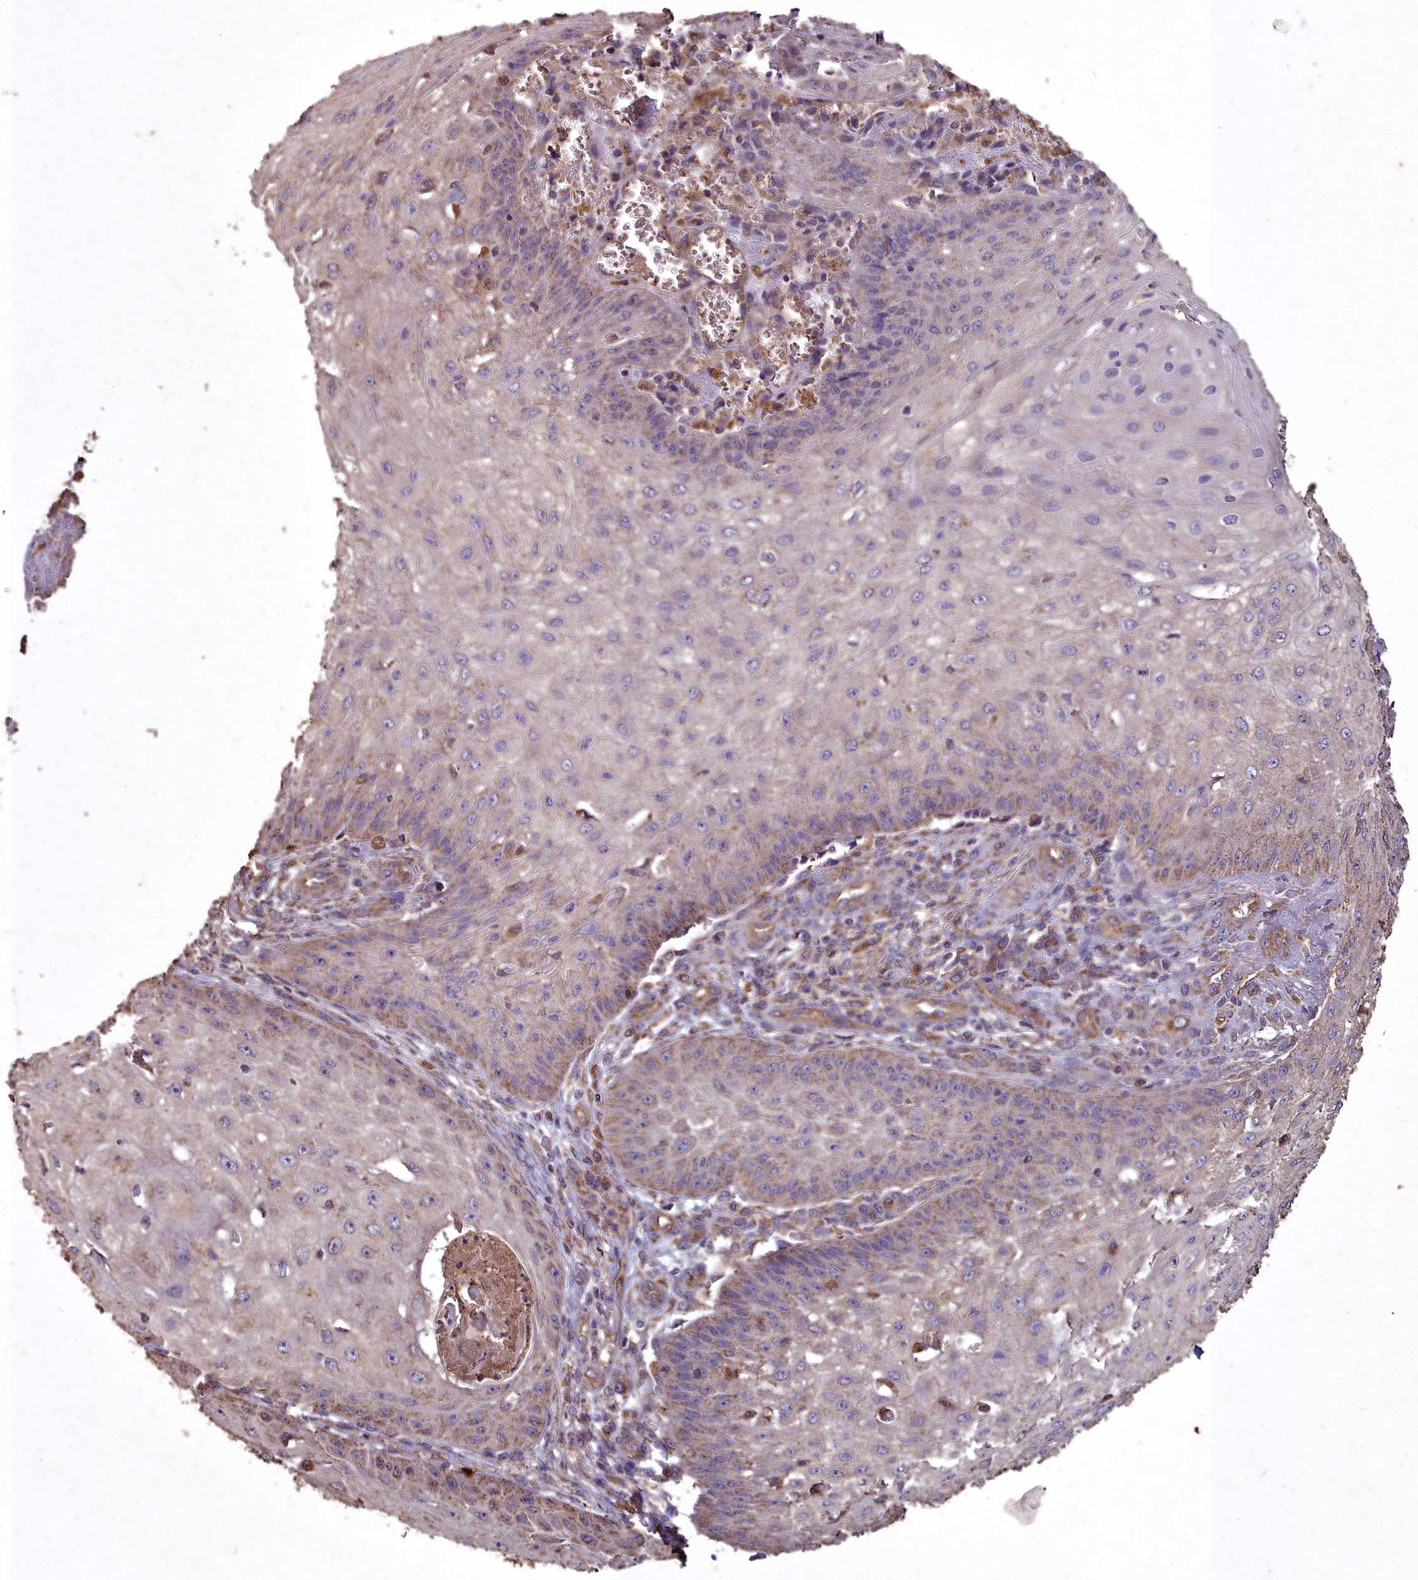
{"staining": {"intensity": "weak", "quantity": "25%-75%", "location": "cytoplasmic/membranous"}, "tissue": "skin cancer", "cell_type": "Tumor cells", "image_type": "cancer", "snomed": [{"axis": "morphology", "description": "Squamous cell carcinoma, NOS"}, {"axis": "topography", "description": "Skin"}], "caption": "Skin cancer (squamous cell carcinoma) stained with a brown dye displays weak cytoplasmic/membranous positive staining in approximately 25%-75% of tumor cells.", "gene": "CEMIP2", "patient": {"sex": "male", "age": 70}}